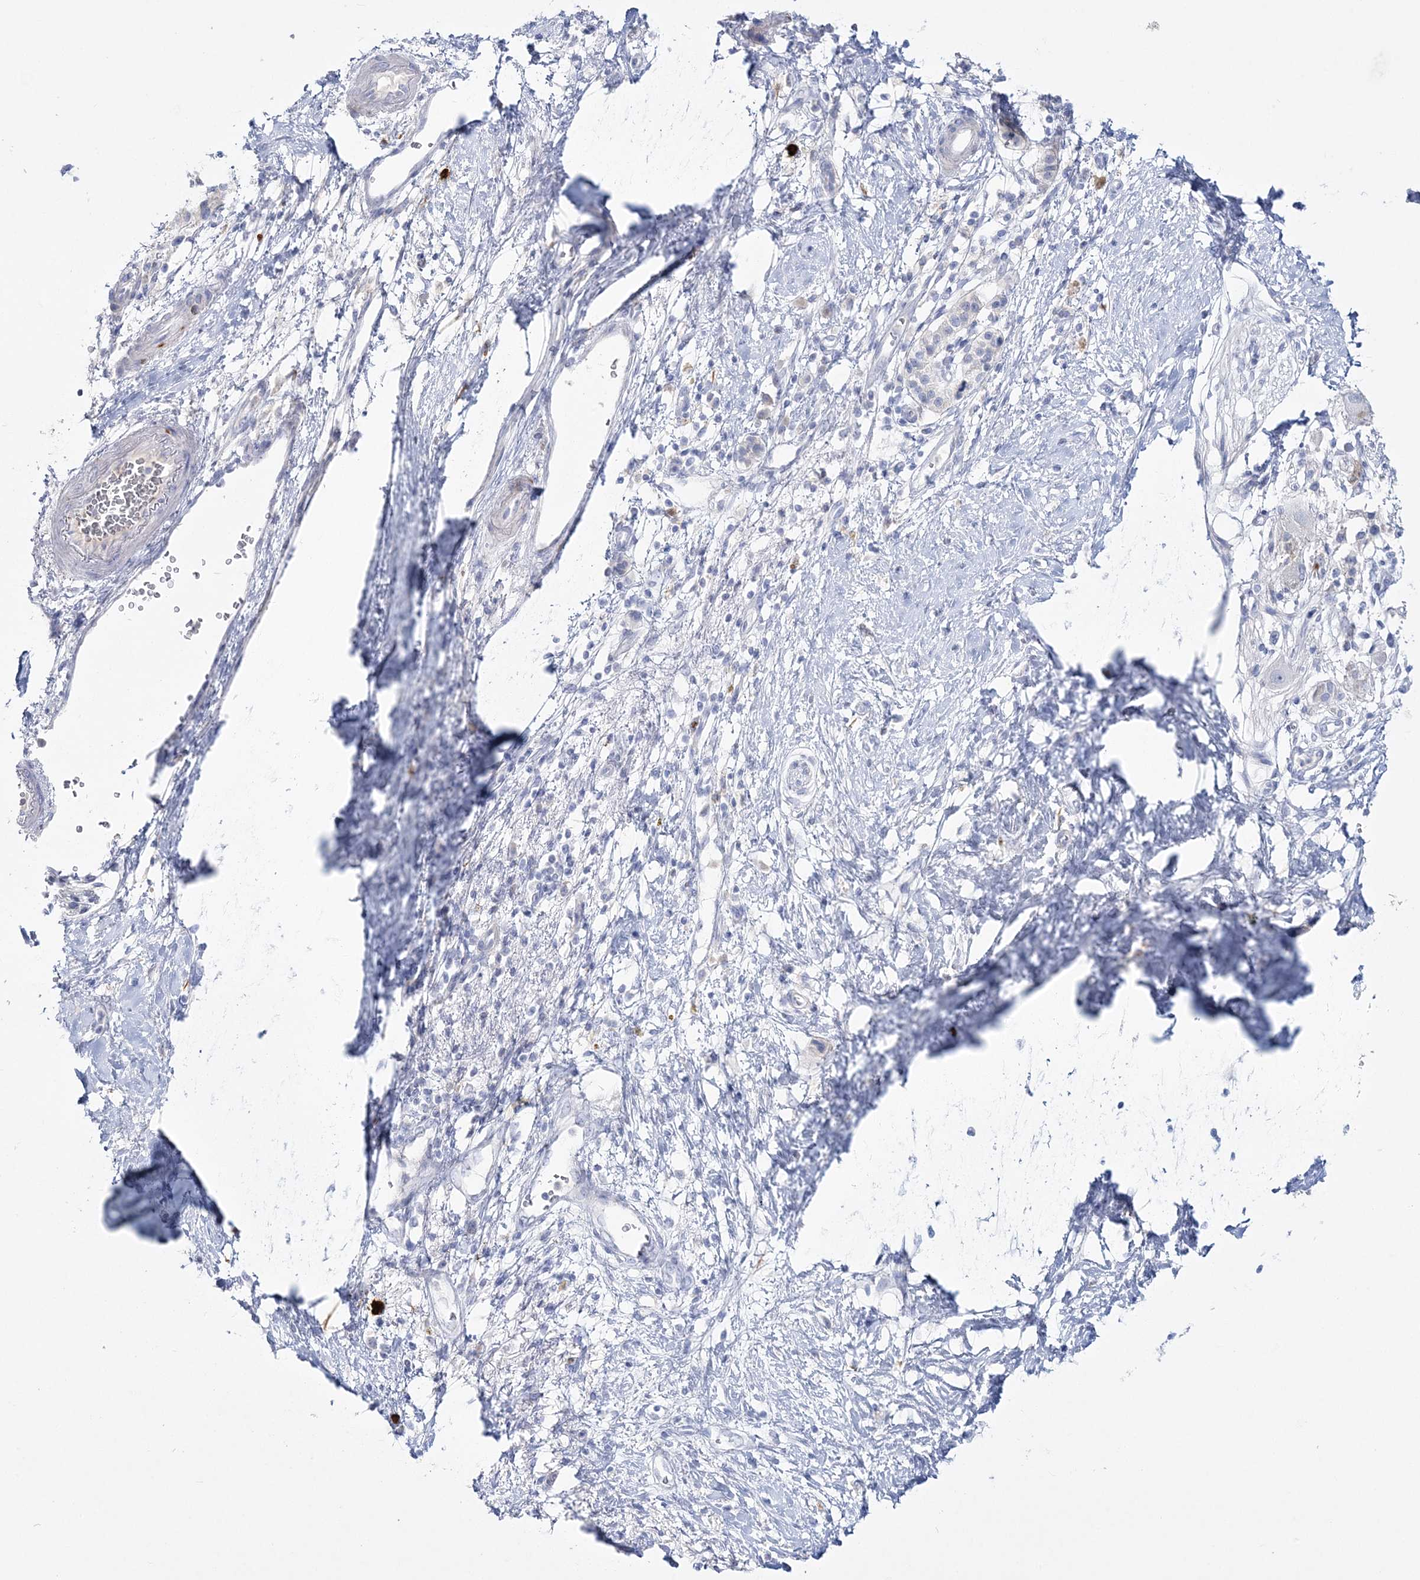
{"staining": {"intensity": "negative", "quantity": "none", "location": "none"}, "tissue": "pancreatic cancer", "cell_type": "Tumor cells", "image_type": "cancer", "snomed": [{"axis": "morphology", "description": "Adenocarcinoma, NOS"}, {"axis": "topography", "description": "Pancreas"}], "caption": "This is a image of IHC staining of adenocarcinoma (pancreatic), which shows no expression in tumor cells.", "gene": "WDSUB1", "patient": {"sex": "male", "age": 50}}